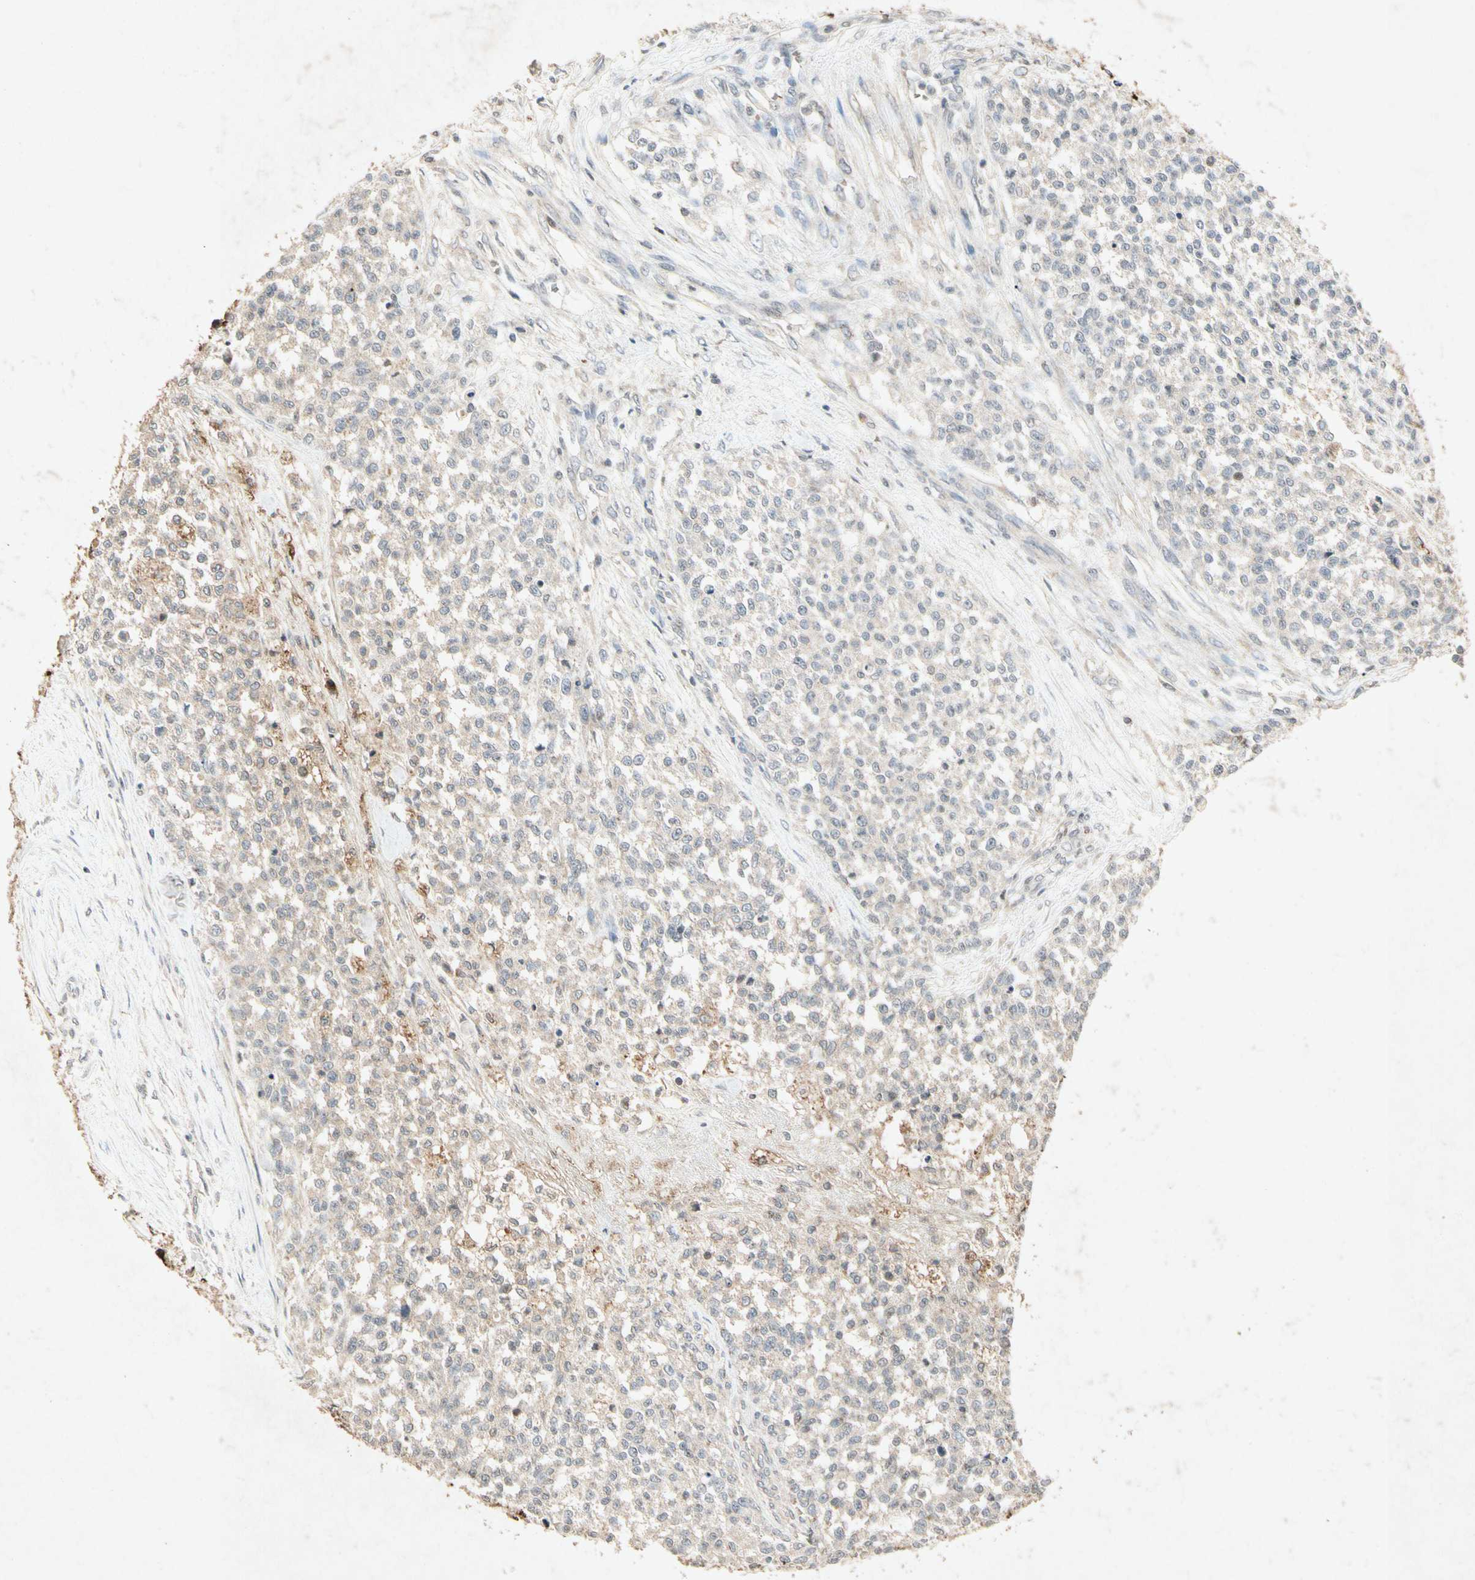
{"staining": {"intensity": "weak", "quantity": "25%-75%", "location": "cytoplasmic/membranous"}, "tissue": "testis cancer", "cell_type": "Tumor cells", "image_type": "cancer", "snomed": [{"axis": "morphology", "description": "Seminoma, NOS"}, {"axis": "topography", "description": "Testis"}], "caption": "Approximately 25%-75% of tumor cells in human testis cancer demonstrate weak cytoplasmic/membranous protein positivity as visualized by brown immunohistochemical staining.", "gene": "MSRB1", "patient": {"sex": "male", "age": 59}}